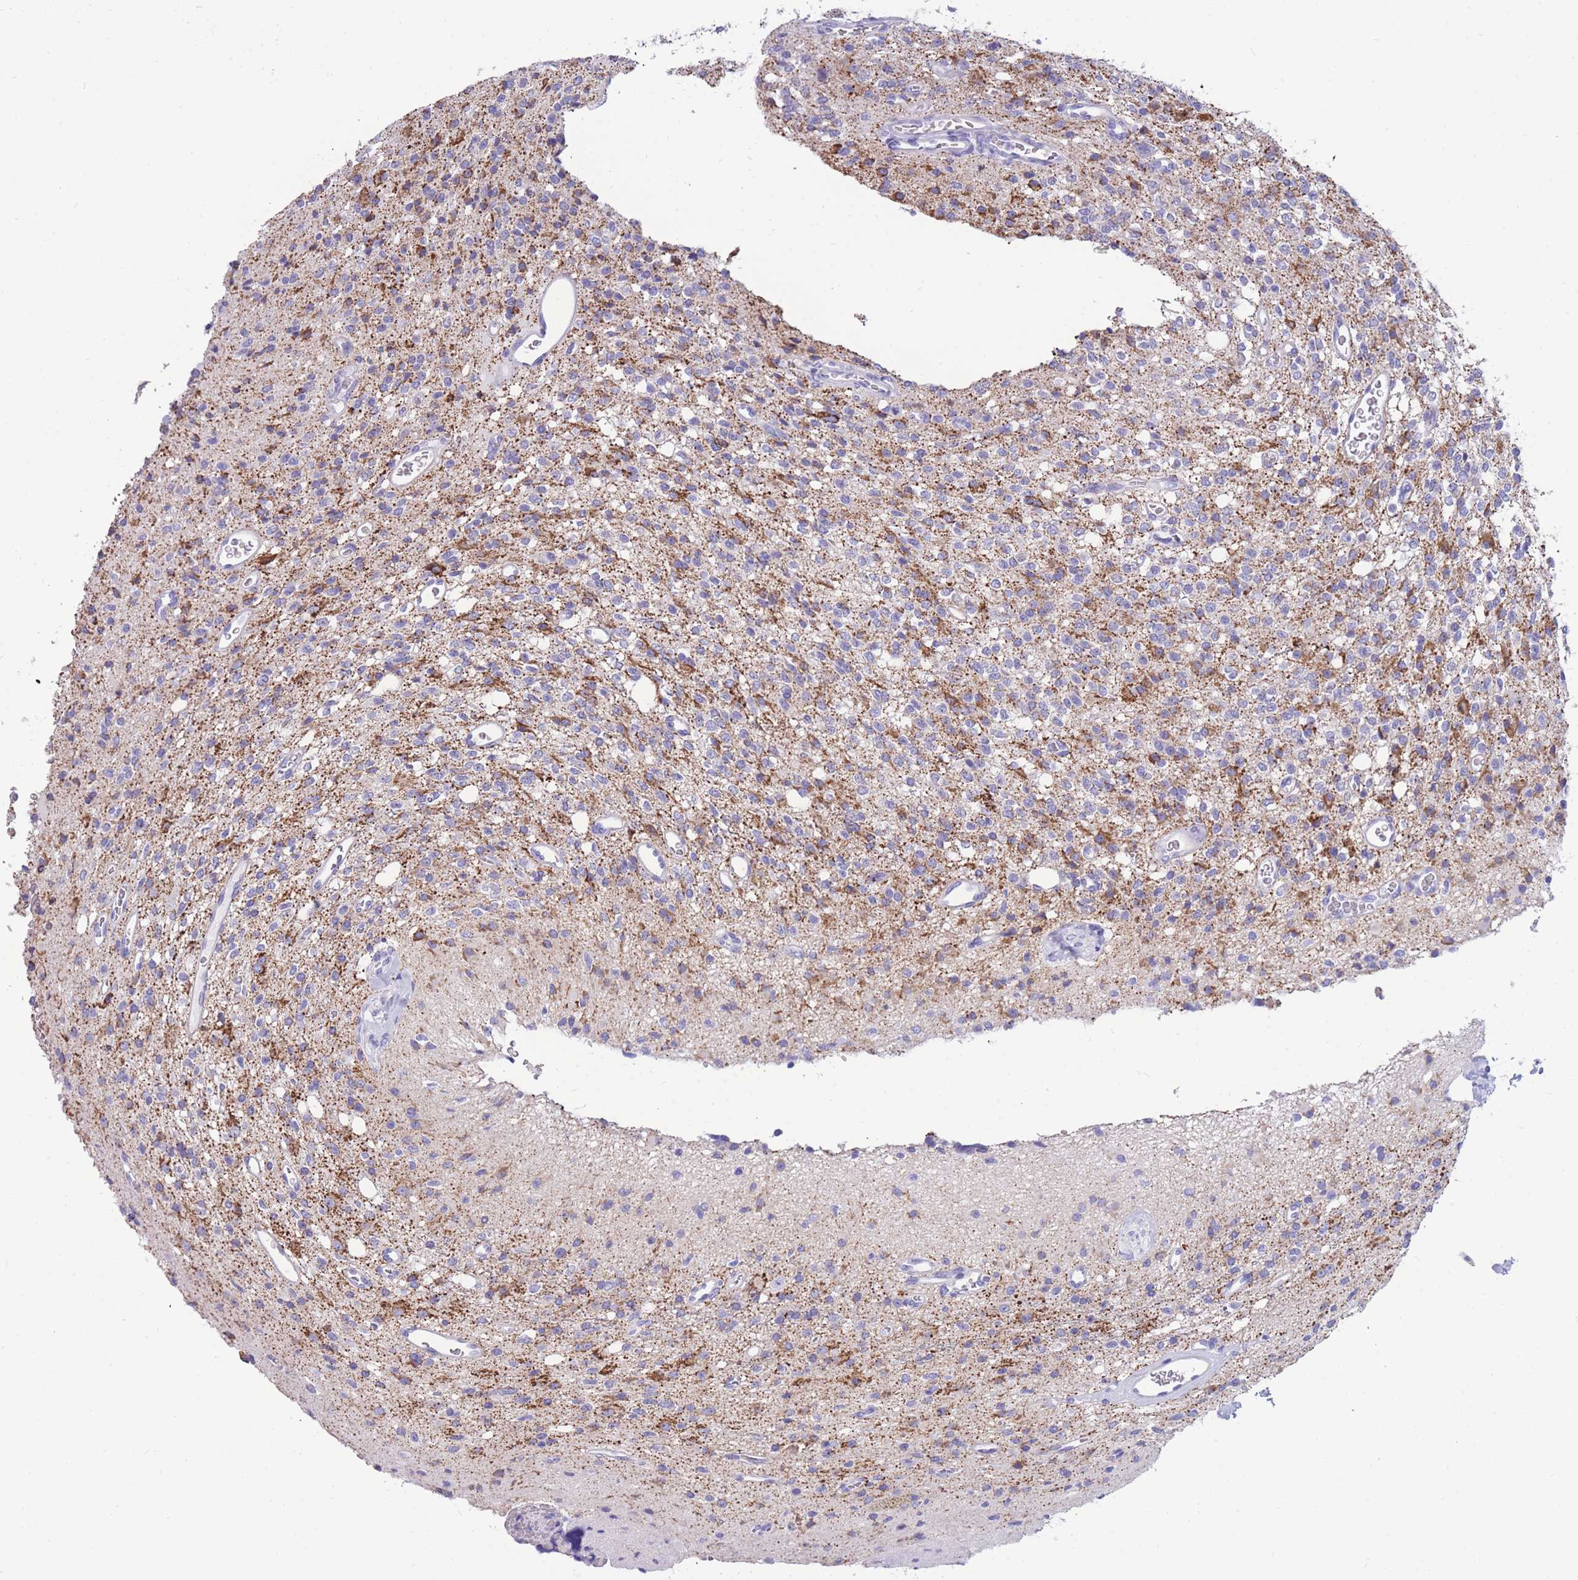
{"staining": {"intensity": "strong", "quantity": "<25%", "location": "cytoplasmic/membranous"}, "tissue": "glioma", "cell_type": "Tumor cells", "image_type": "cancer", "snomed": [{"axis": "morphology", "description": "Glioma, malignant, High grade"}, {"axis": "topography", "description": "Brain"}], "caption": "High-power microscopy captured an immunohistochemistry (IHC) image of malignant high-grade glioma, revealing strong cytoplasmic/membranous expression in approximately <25% of tumor cells.", "gene": "INTS2", "patient": {"sex": "male", "age": 34}}